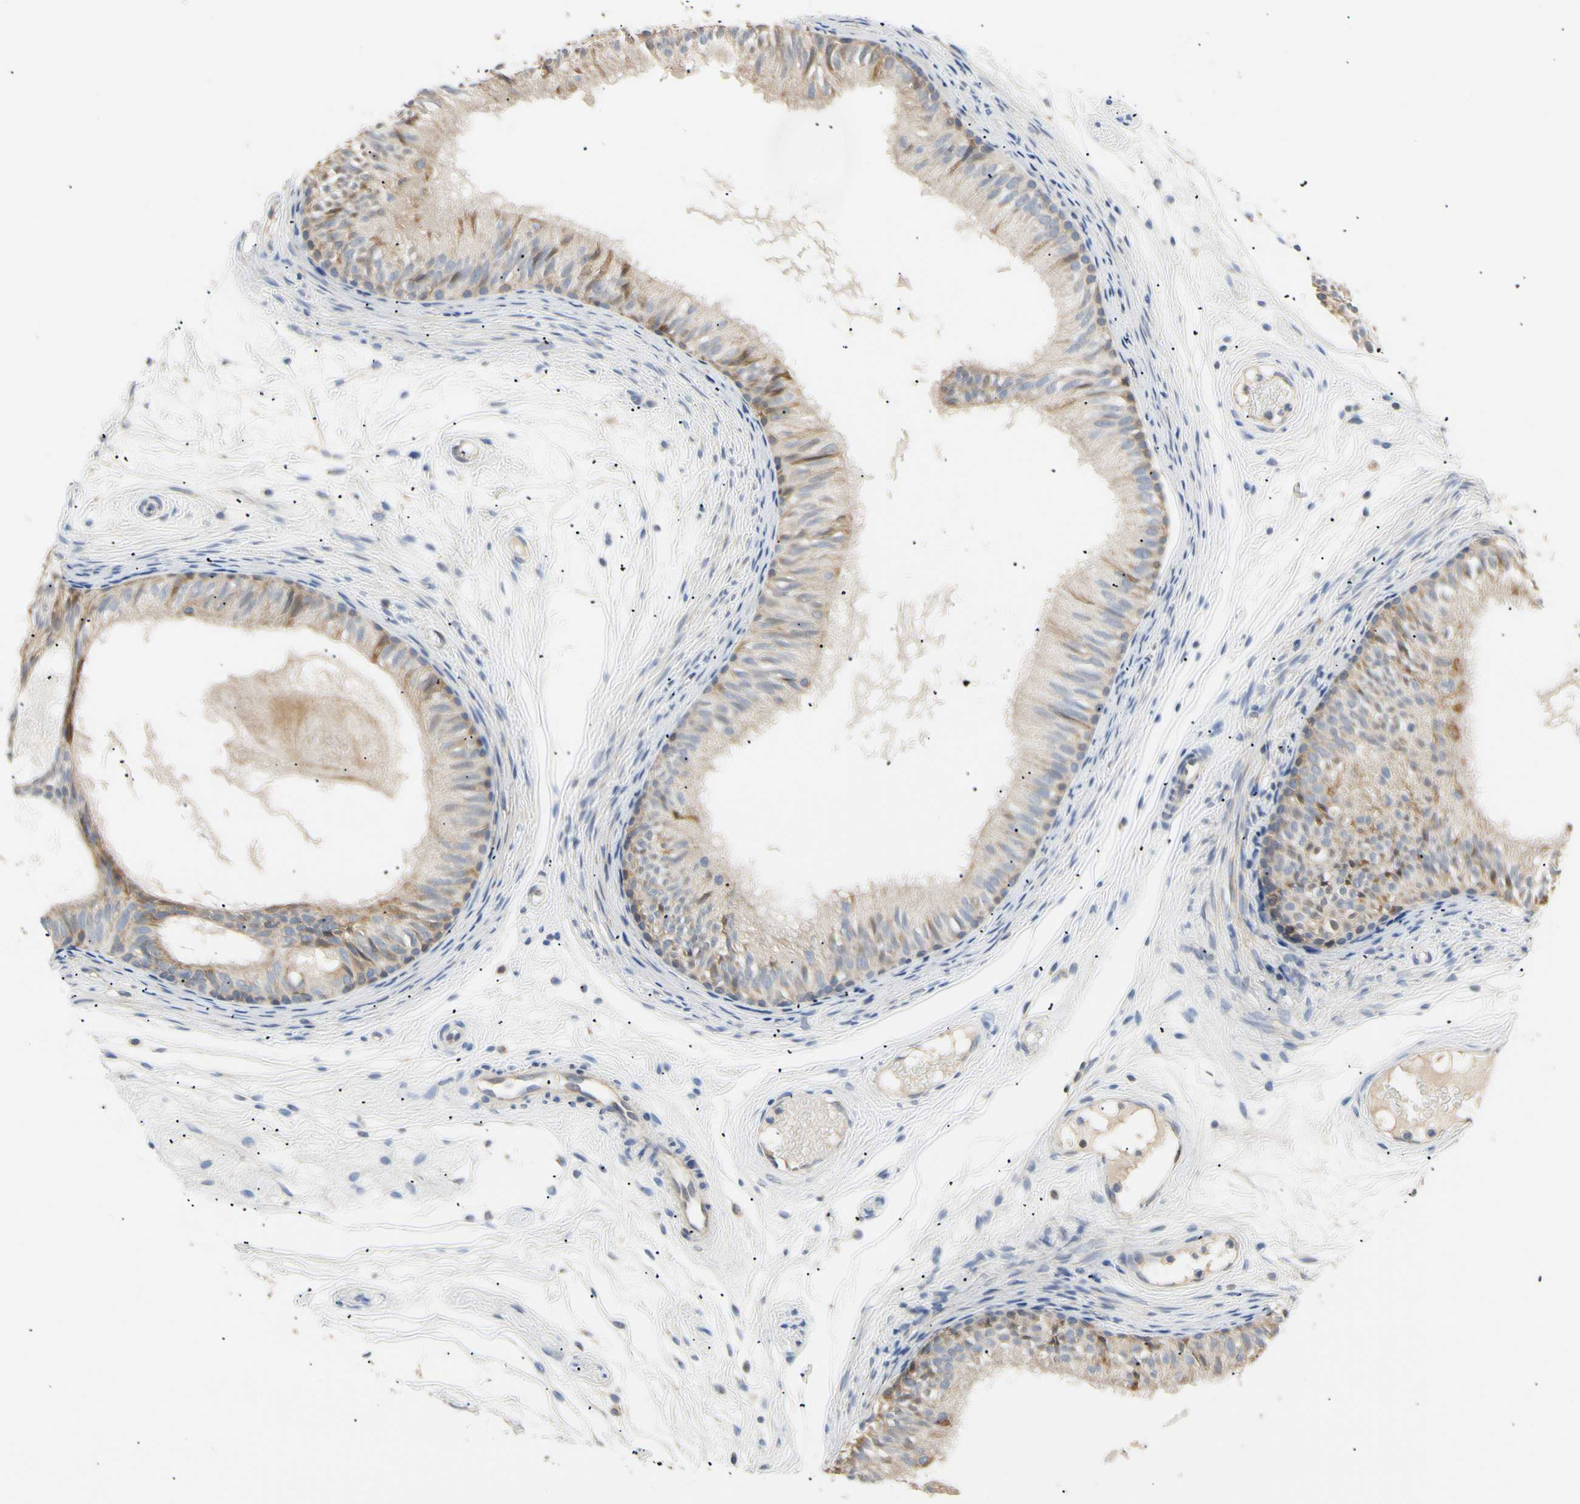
{"staining": {"intensity": "moderate", "quantity": "25%-75%", "location": "cytoplasmic/membranous"}, "tissue": "epididymis", "cell_type": "Glandular cells", "image_type": "normal", "snomed": [{"axis": "morphology", "description": "Normal tissue, NOS"}, {"axis": "morphology", "description": "Atrophy, NOS"}, {"axis": "topography", "description": "Testis"}, {"axis": "topography", "description": "Epididymis"}], "caption": "About 25%-75% of glandular cells in unremarkable epididymis demonstrate moderate cytoplasmic/membranous protein positivity as visualized by brown immunohistochemical staining.", "gene": "PLGRKT", "patient": {"sex": "male", "age": 18}}